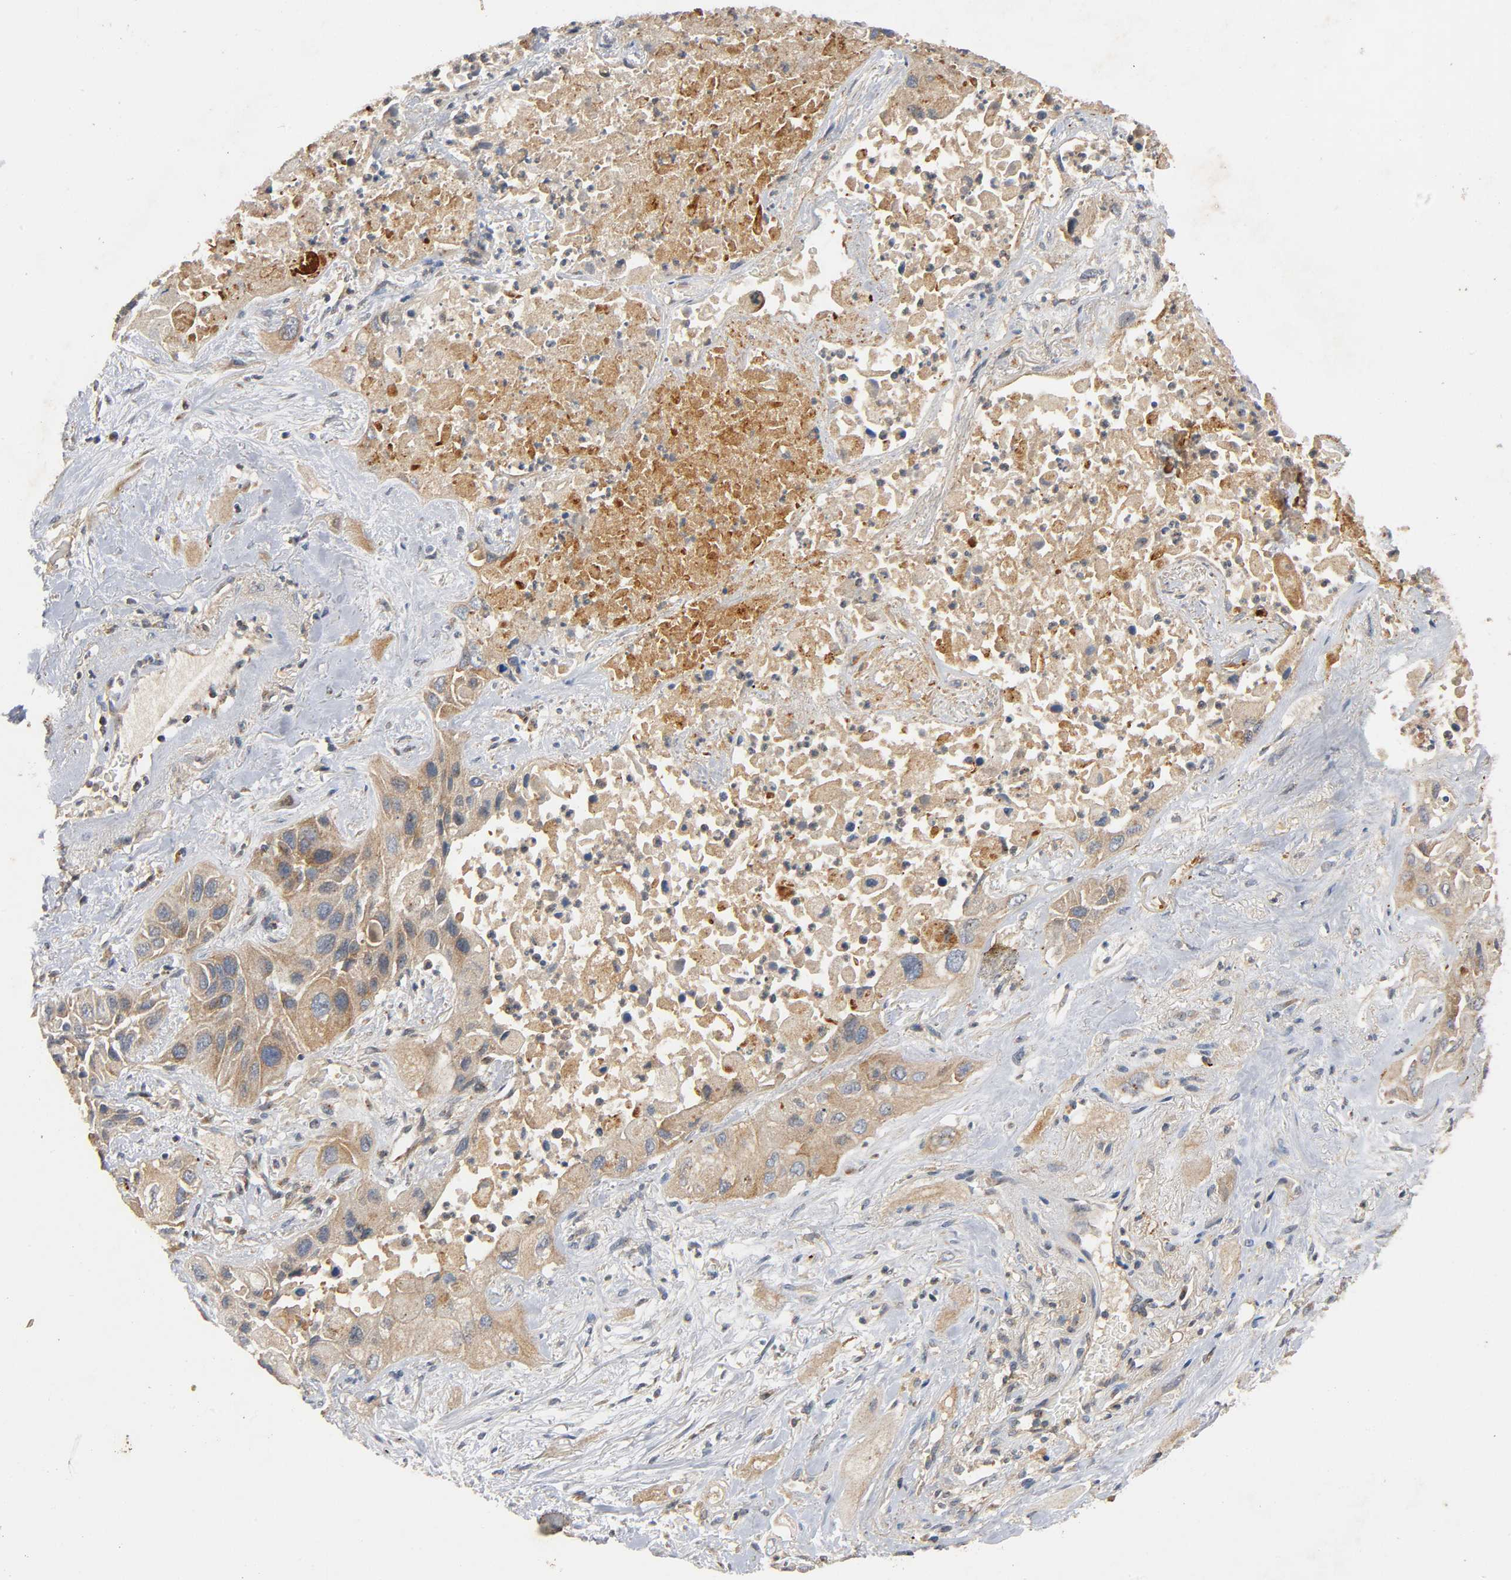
{"staining": {"intensity": "moderate", "quantity": ">75%", "location": "cytoplasmic/membranous"}, "tissue": "lung cancer", "cell_type": "Tumor cells", "image_type": "cancer", "snomed": [{"axis": "morphology", "description": "Squamous cell carcinoma, NOS"}, {"axis": "topography", "description": "Lung"}], "caption": "Lung squamous cell carcinoma stained for a protein displays moderate cytoplasmic/membranous positivity in tumor cells.", "gene": "IKBKB", "patient": {"sex": "female", "age": 76}}